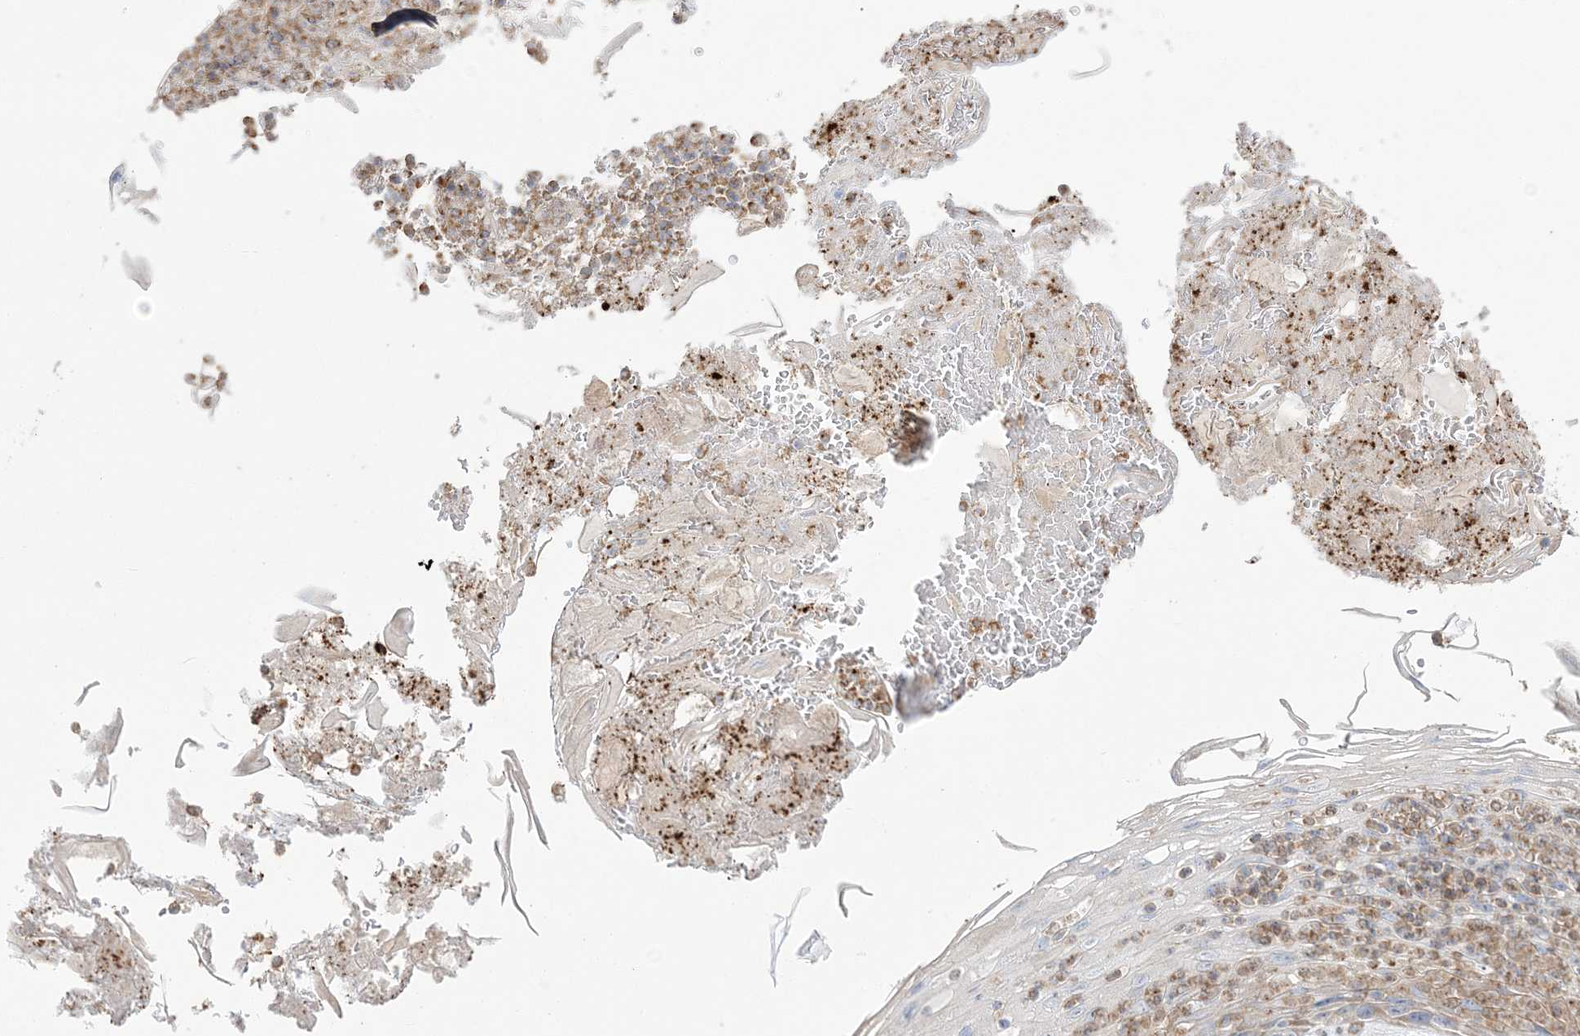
{"staining": {"intensity": "weak", "quantity": "25%-75%", "location": "cytoplasmic/membranous"}, "tissue": "skin cancer", "cell_type": "Tumor cells", "image_type": "cancer", "snomed": [{"axis": "morphology", "description": "Squamous cell carcinoma, NOS"}, {"axis": "topography", "description": "Skin"}], "caption": "Weak cytoplasmic/membranous protein positivity is present in about 25%-75% of tumor cells in skin cancer (squamous cell carcinoma). (IHC, brightfield microscopy, high magnification).", "gene": "FARSB", "patient": {"sex": "female", "age": 88}}